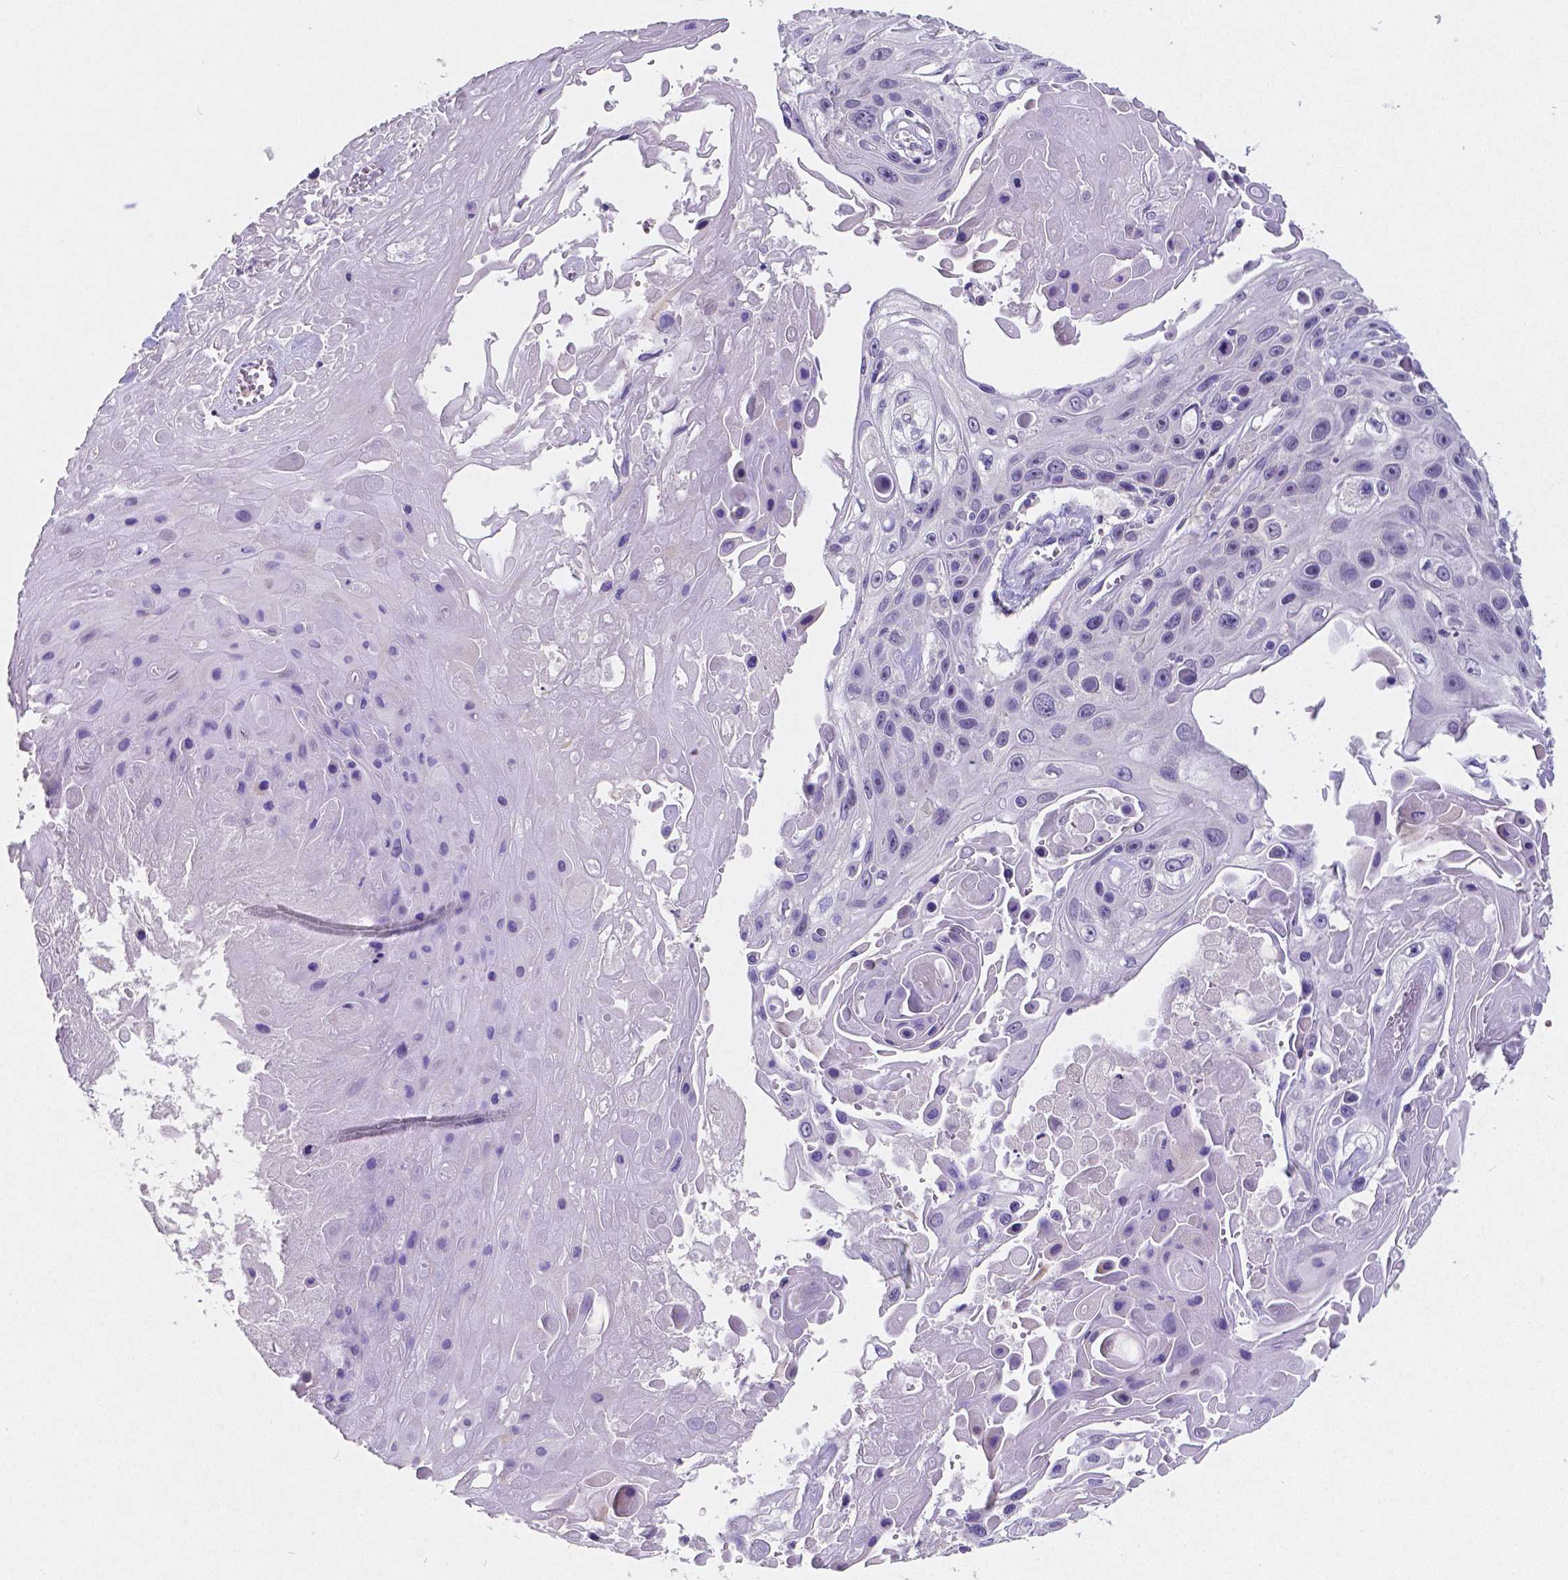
{"staining": {"intensity": "negative", "quantity": "none", "location": "none"}, "tissue": "skin cancer", "cell_type": "Tumor cells", "image_type": "cancer", "snomed": [{"axis": "morphology", "description": "Squamous cell carcinoma, NOS"}, {"axis": "topography", "description": "Skin"}], "caption": "This is a image of IHC staining of skin squamous cell carcinoma, which shows no staining in tumor cells.", "gene": "SATB2", "patient": {"sex": "male", "age": 82}}